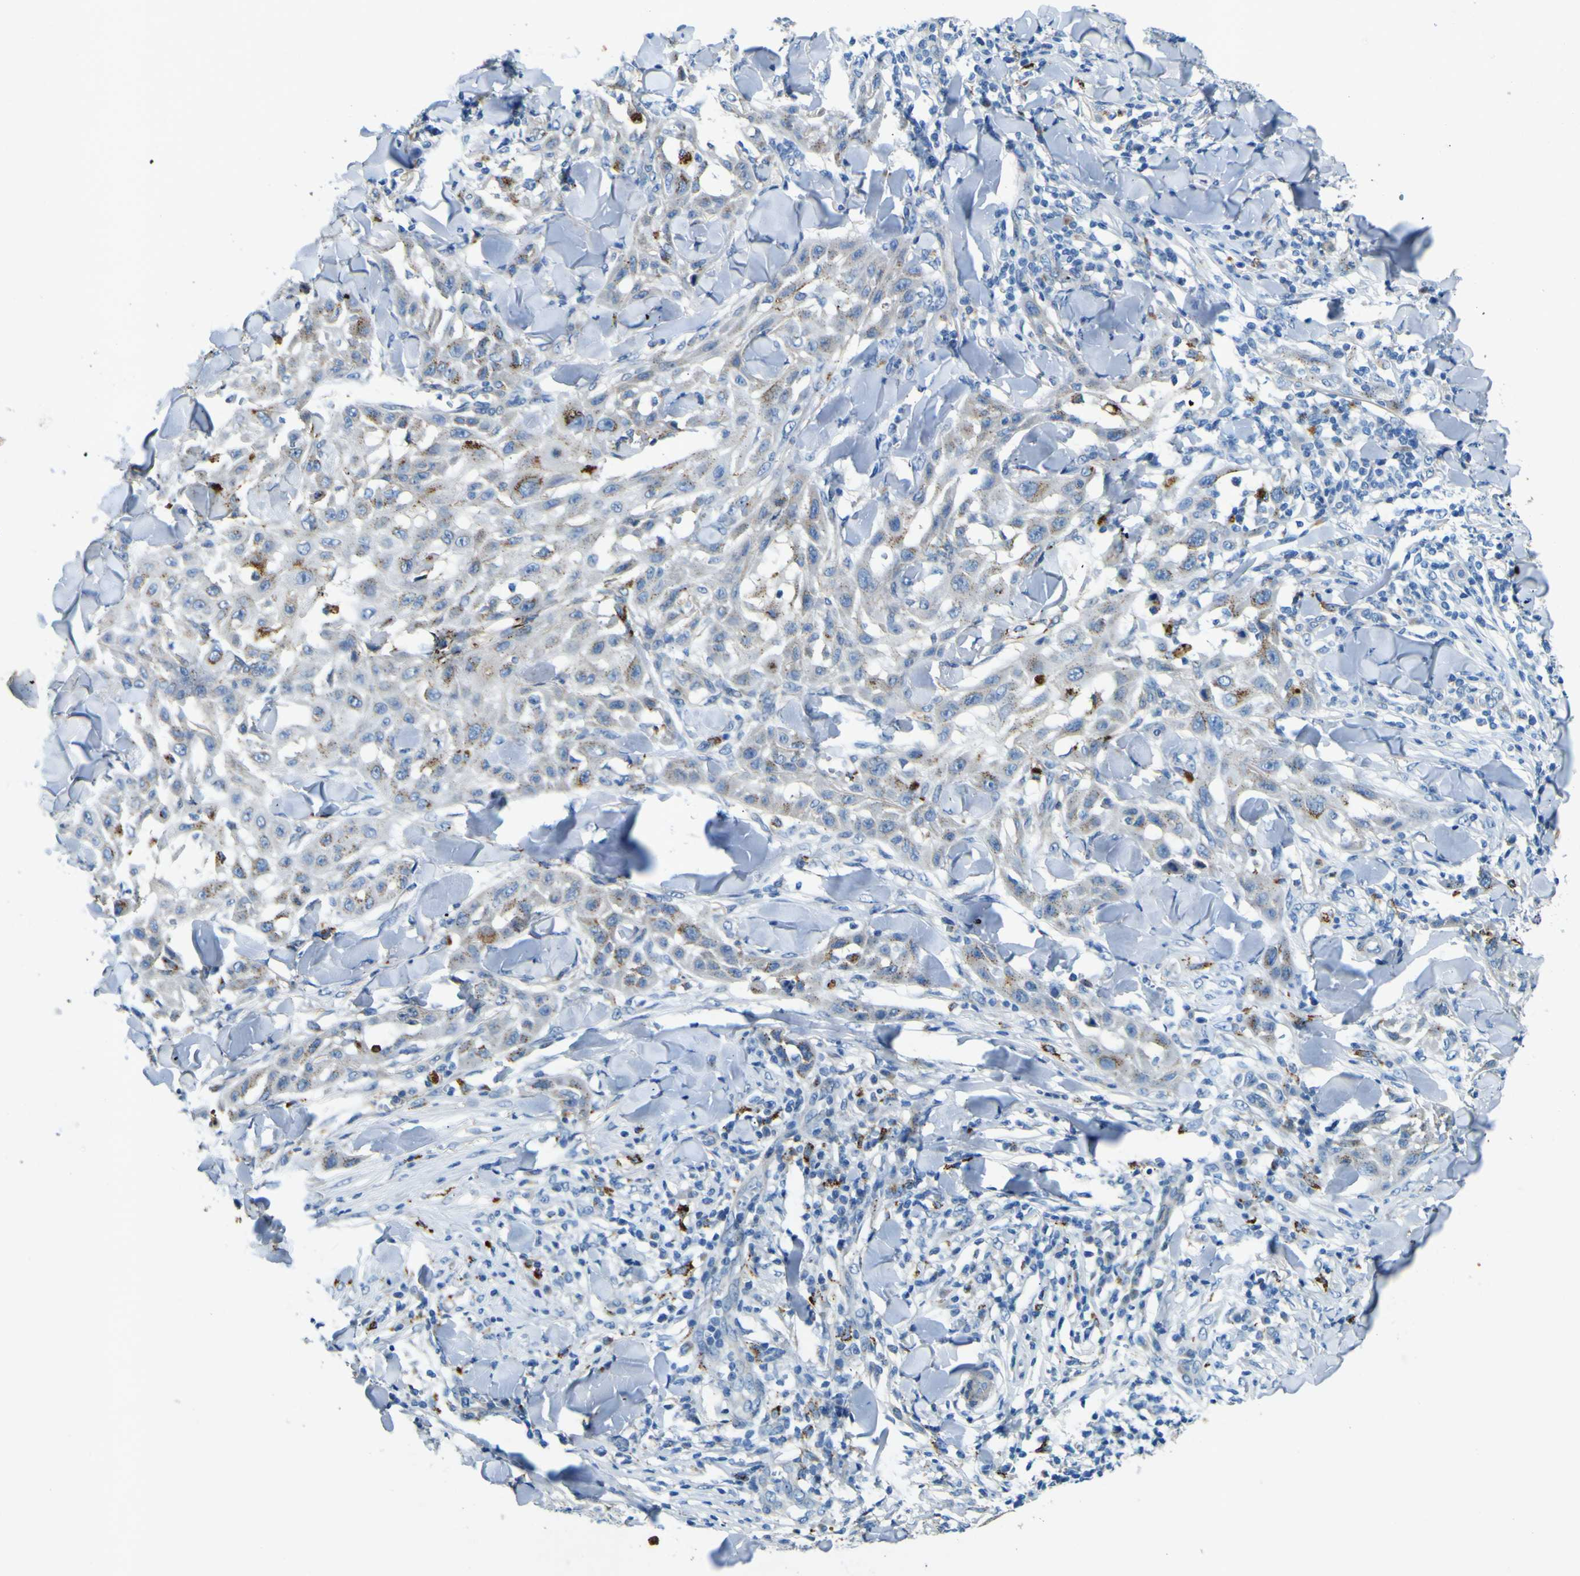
{"staining": {"intensity": "negative", "quantity": "none", "location": "none"}, "tissue": "skin cancer", "cell_type": "Tumor cells", "image_type": "cancer", "snomed": [{"axis": "morphology", "description": "Squamous cell carcinoma, NOS"}, {"axis": "topography", "description": "Skin"}], "caption": "Immunohistochemical staining of human skin cancer displays no significant staining in tumor cells.", "gene": "PDE9A", "patient": {"sex": "male", "age": 24}}